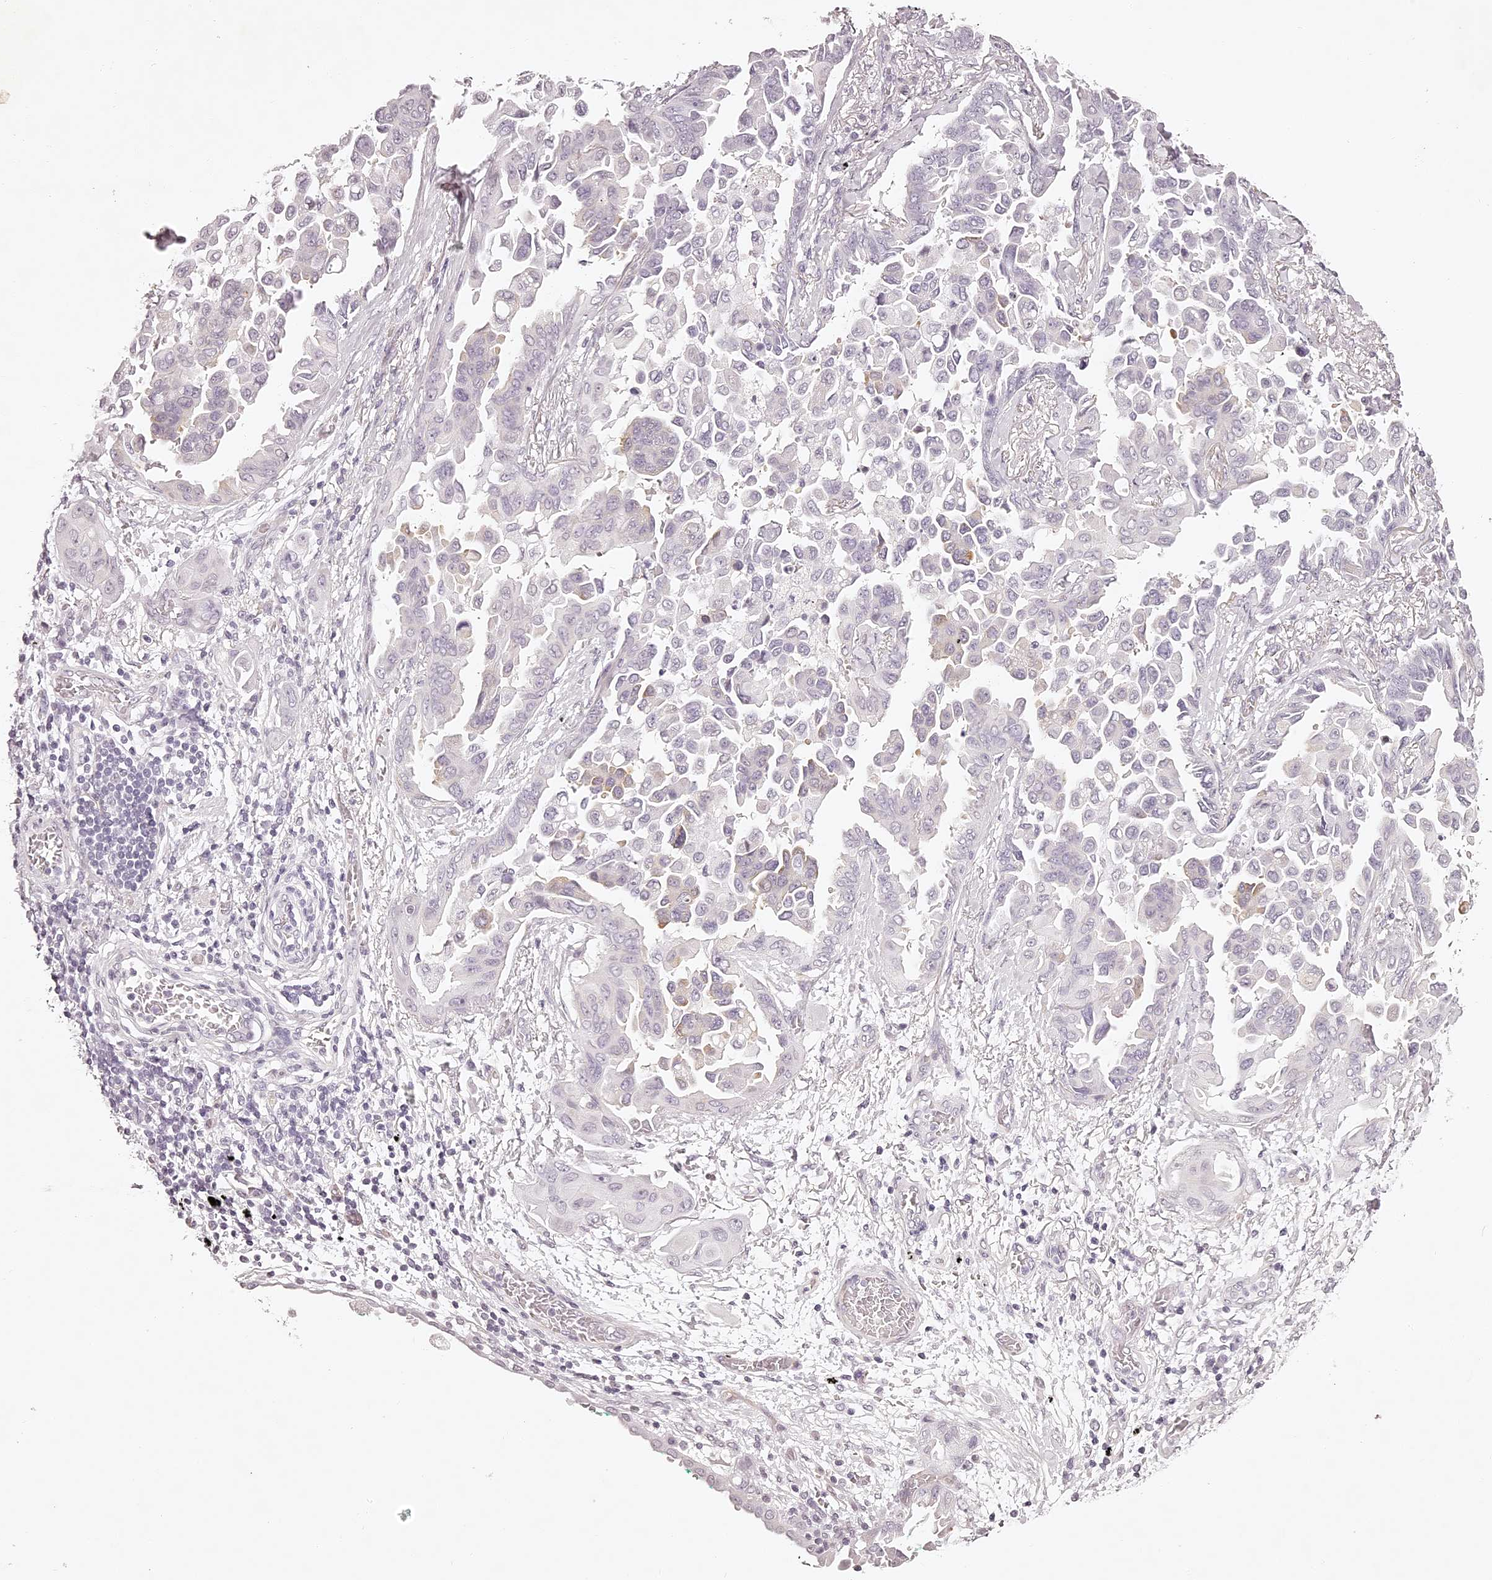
{"staining": {"intensity": "negative", "quantity": "none", "location": "none"}, "tissue": "lung cancer", "cell_type": "Tumor cells", "image_type": "cancer", "snomed": [{"axis": "morphology", "description": "Adenocarcinoma, NOS"}, {"axis": "topography", "description": "Lung"}], "caption": "Tumor cells are negative for brown protein staining in lung cancer. The staining was performed using DAB (3,3'-diaminobenzidine) to visualize the protein expression in brown, while the nuclei were stained in blue with hematoxylin (Magnification: 20x).", "gene": "ELAPOR1", "patient": {"sex": "female", "age": 67}}